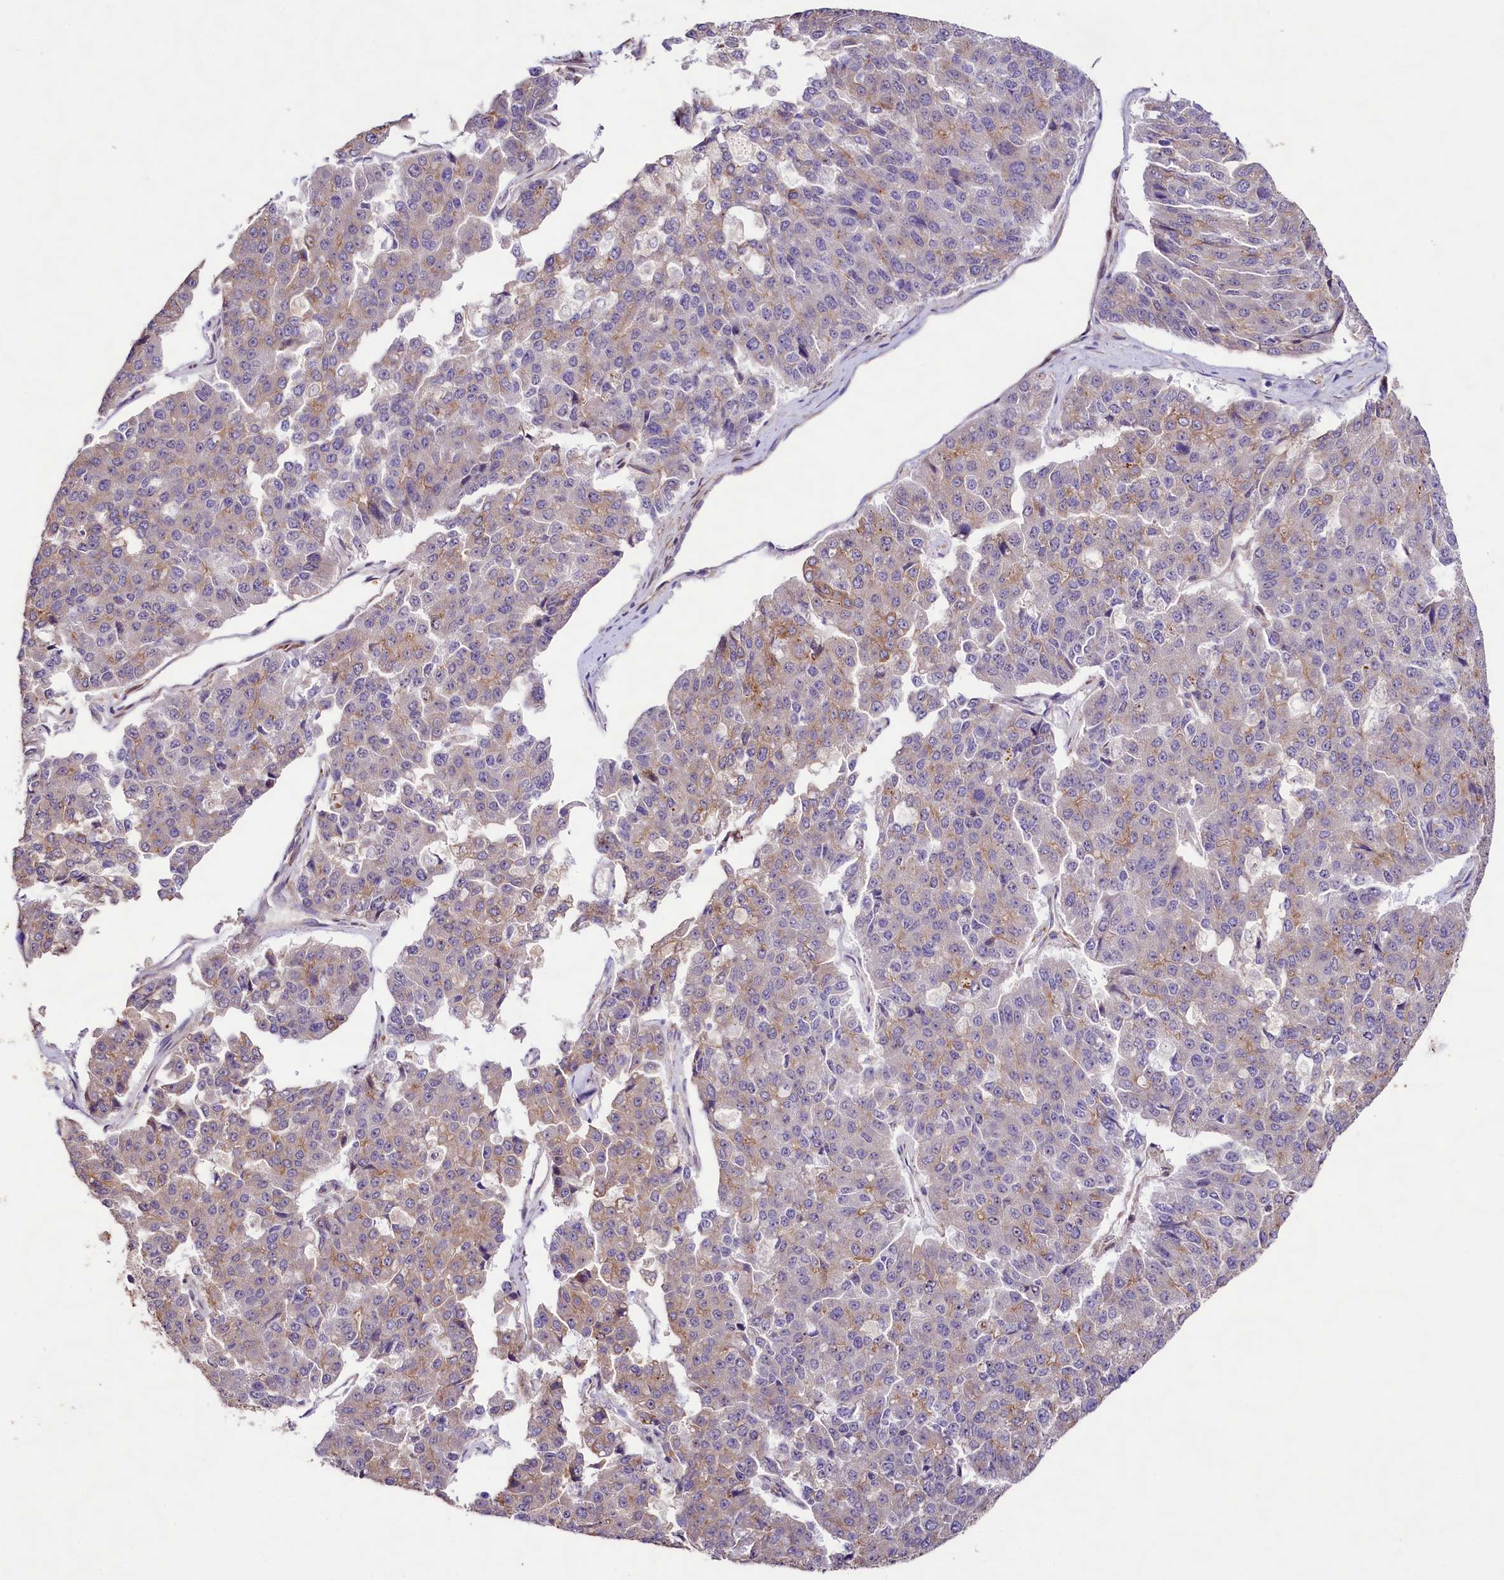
{"staining": {"intensity": "weak", "quantity": "25%-75%", "location": "cytoplasmic/membranous"}, "tissue": "pancreatic cancer", "cell_type": "Tumor cells", "image_type": "cancer", "snomed": [{"axis": "morphology", "description": "Adenocarcinoma, NOS"}, {"axis": "topography", "description": "Pancreas"}], "caption": "Pancreatic cancer (adenocarcinoma) stained with immunohistochemistry (IHC) shows weak cytoplasmic/membranous staining in about 25%-75% of tumor cells.", "gene": "VPS11", "patient": {"sex": "male", "age": 50}}